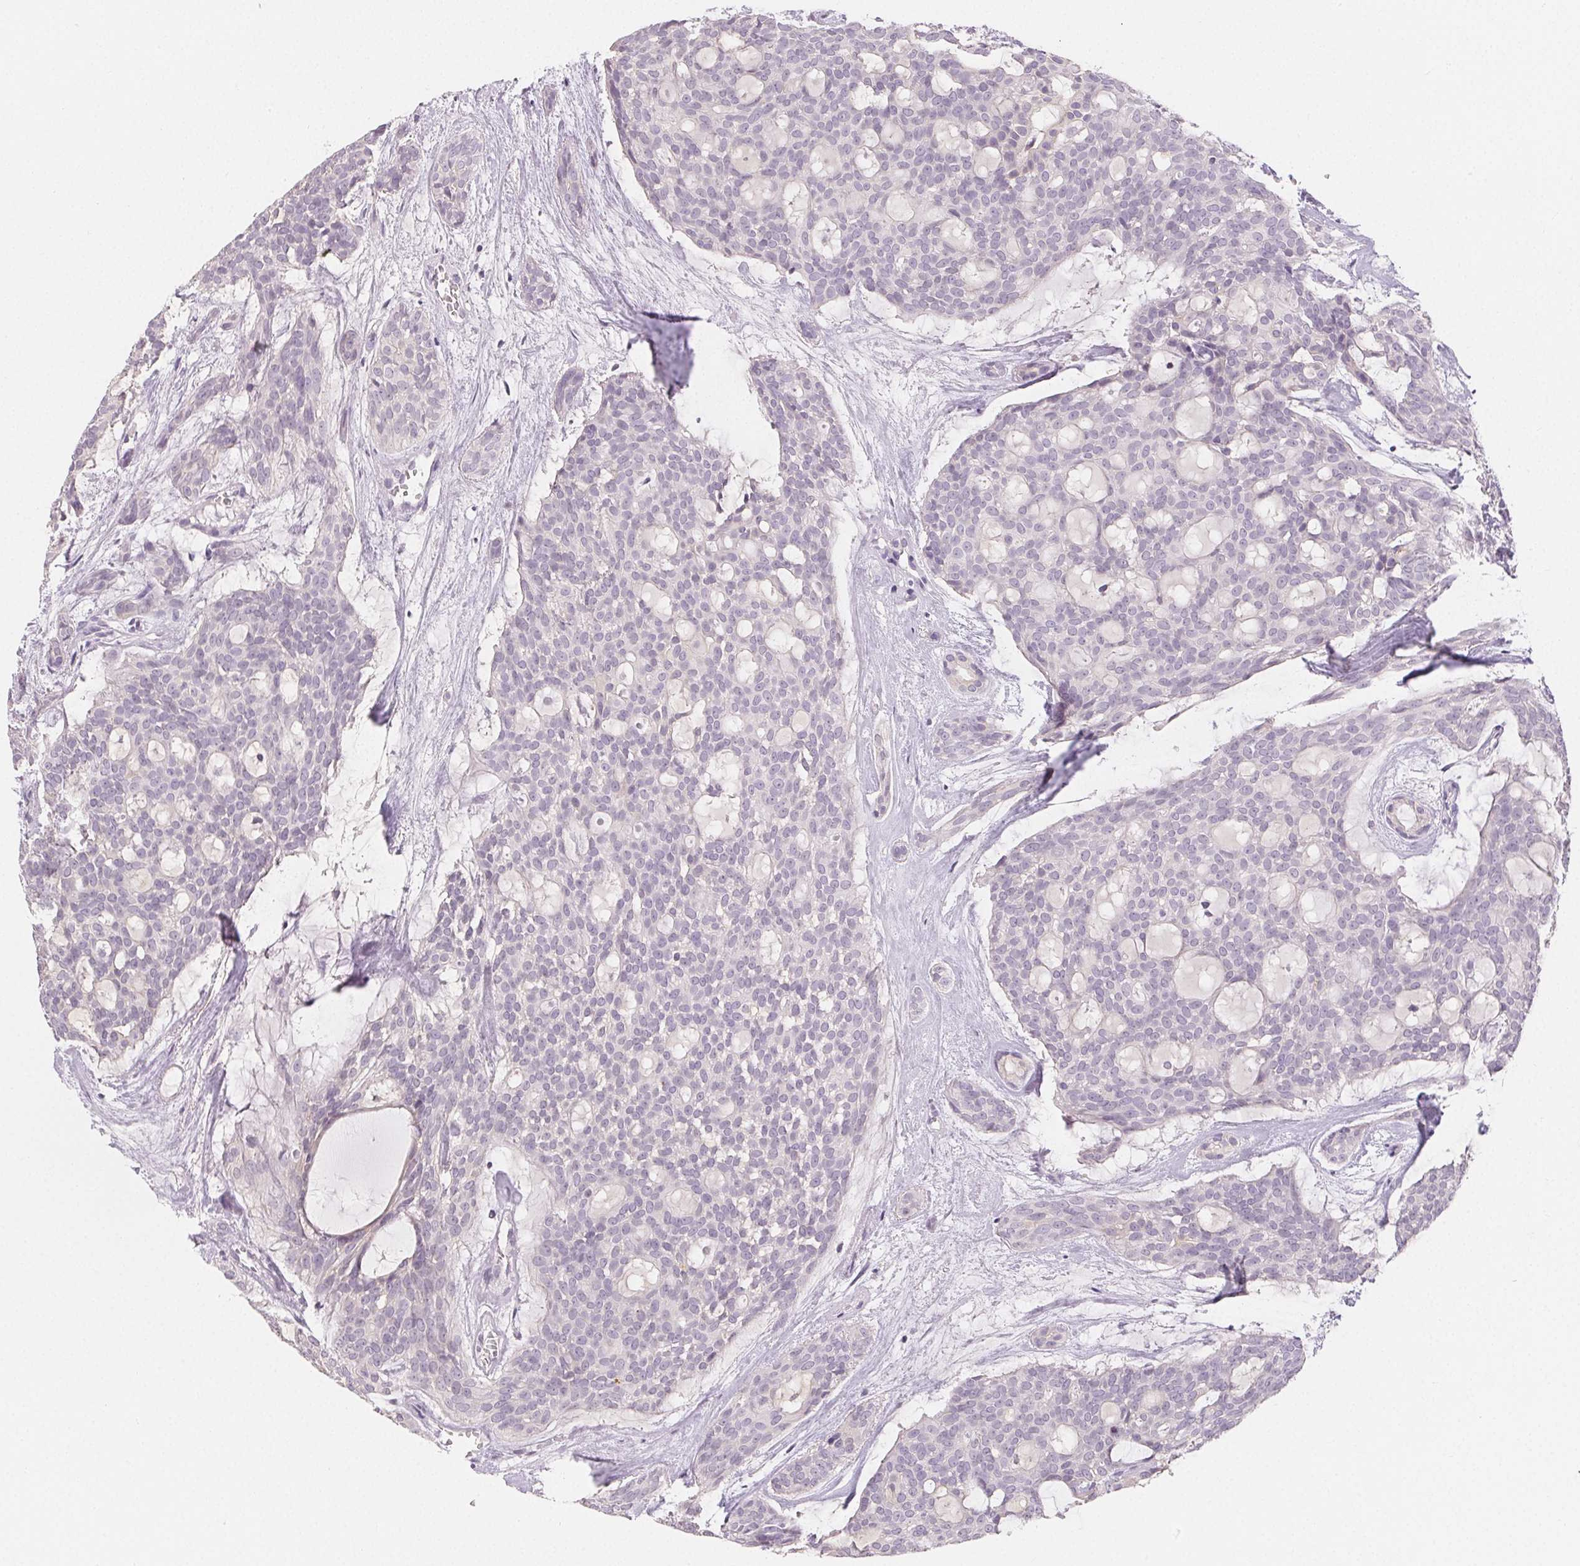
{"staining": {"intensity": "negative", "quantity": "none", "location": "none"}, "tissue": "head and neck cancer", "cell_type": "Tumor cells", "image_type": "cancer", "snomed": [{"axis": "morphology", "description": "Adenocarcinoma, NOS"}, {"axis": "topography", "description": "Head-Neck"}], "caption": "Head and neck cancer (adenocarcinoma) was stained to show a protein in brown. There is no significant expression in tumor cells.", "gene": "SFTPD", "patient": {"sex": "male", "age": 66}}